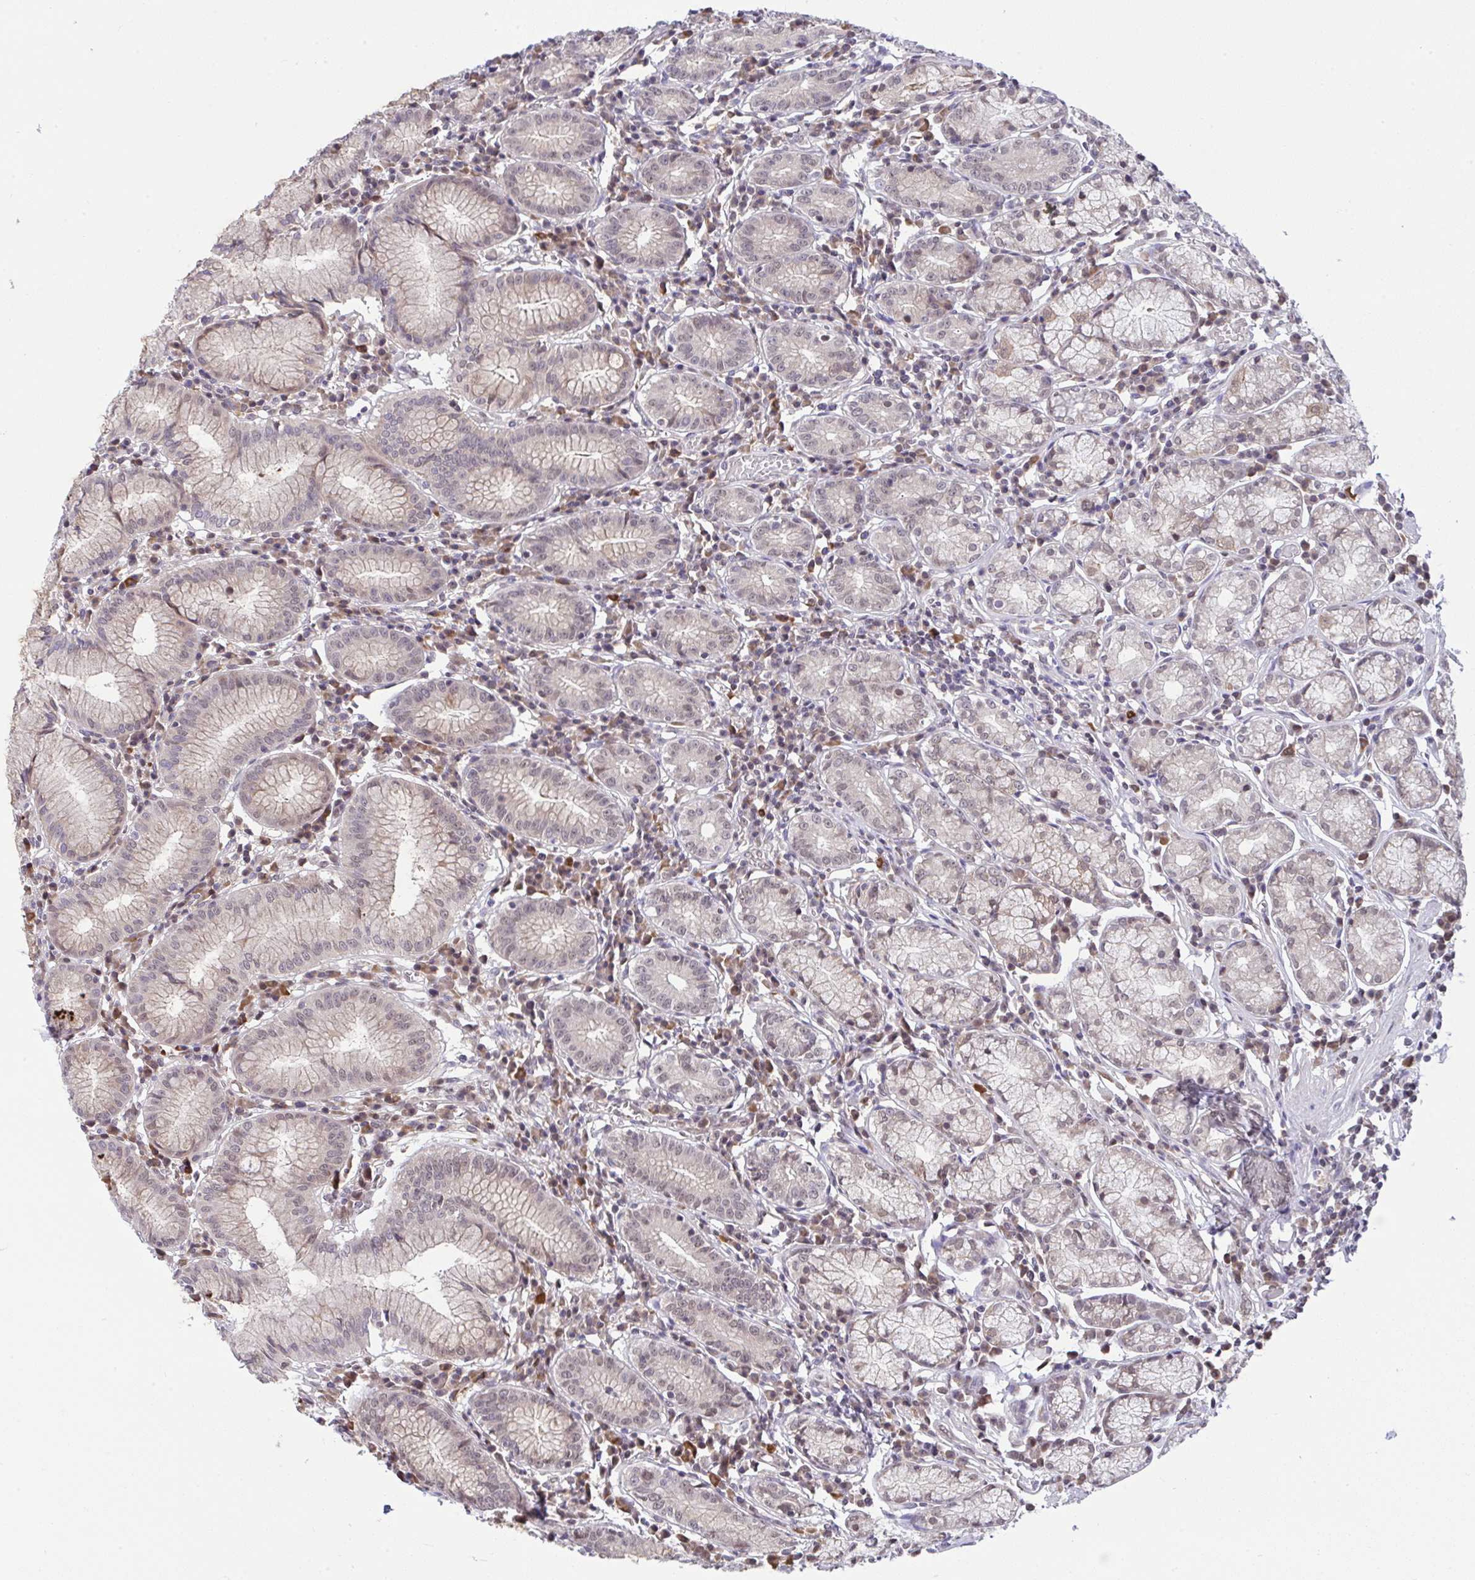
{"staining": {"intensity": "moderate", "quantity": "<25%", "location": "cytoplasmic/membranous,nuclear"}, "tissue": "stomach", "cell_type": "Glandular cells", "image_type": "normal", "snomed": [{"axis": "morphology", "description": "Normal tissue, NOS"}, {"axis": "topography", "description": "Stomach"}], "caption": "Normal stomach exhibits moderate cytoplasmic/membranous,nuclear staining in approximately <25% of glandular cells, visualized by immunohistochemistry.", "gene": "C9orf64", "patient": {"sex": "male", "age": 55}}